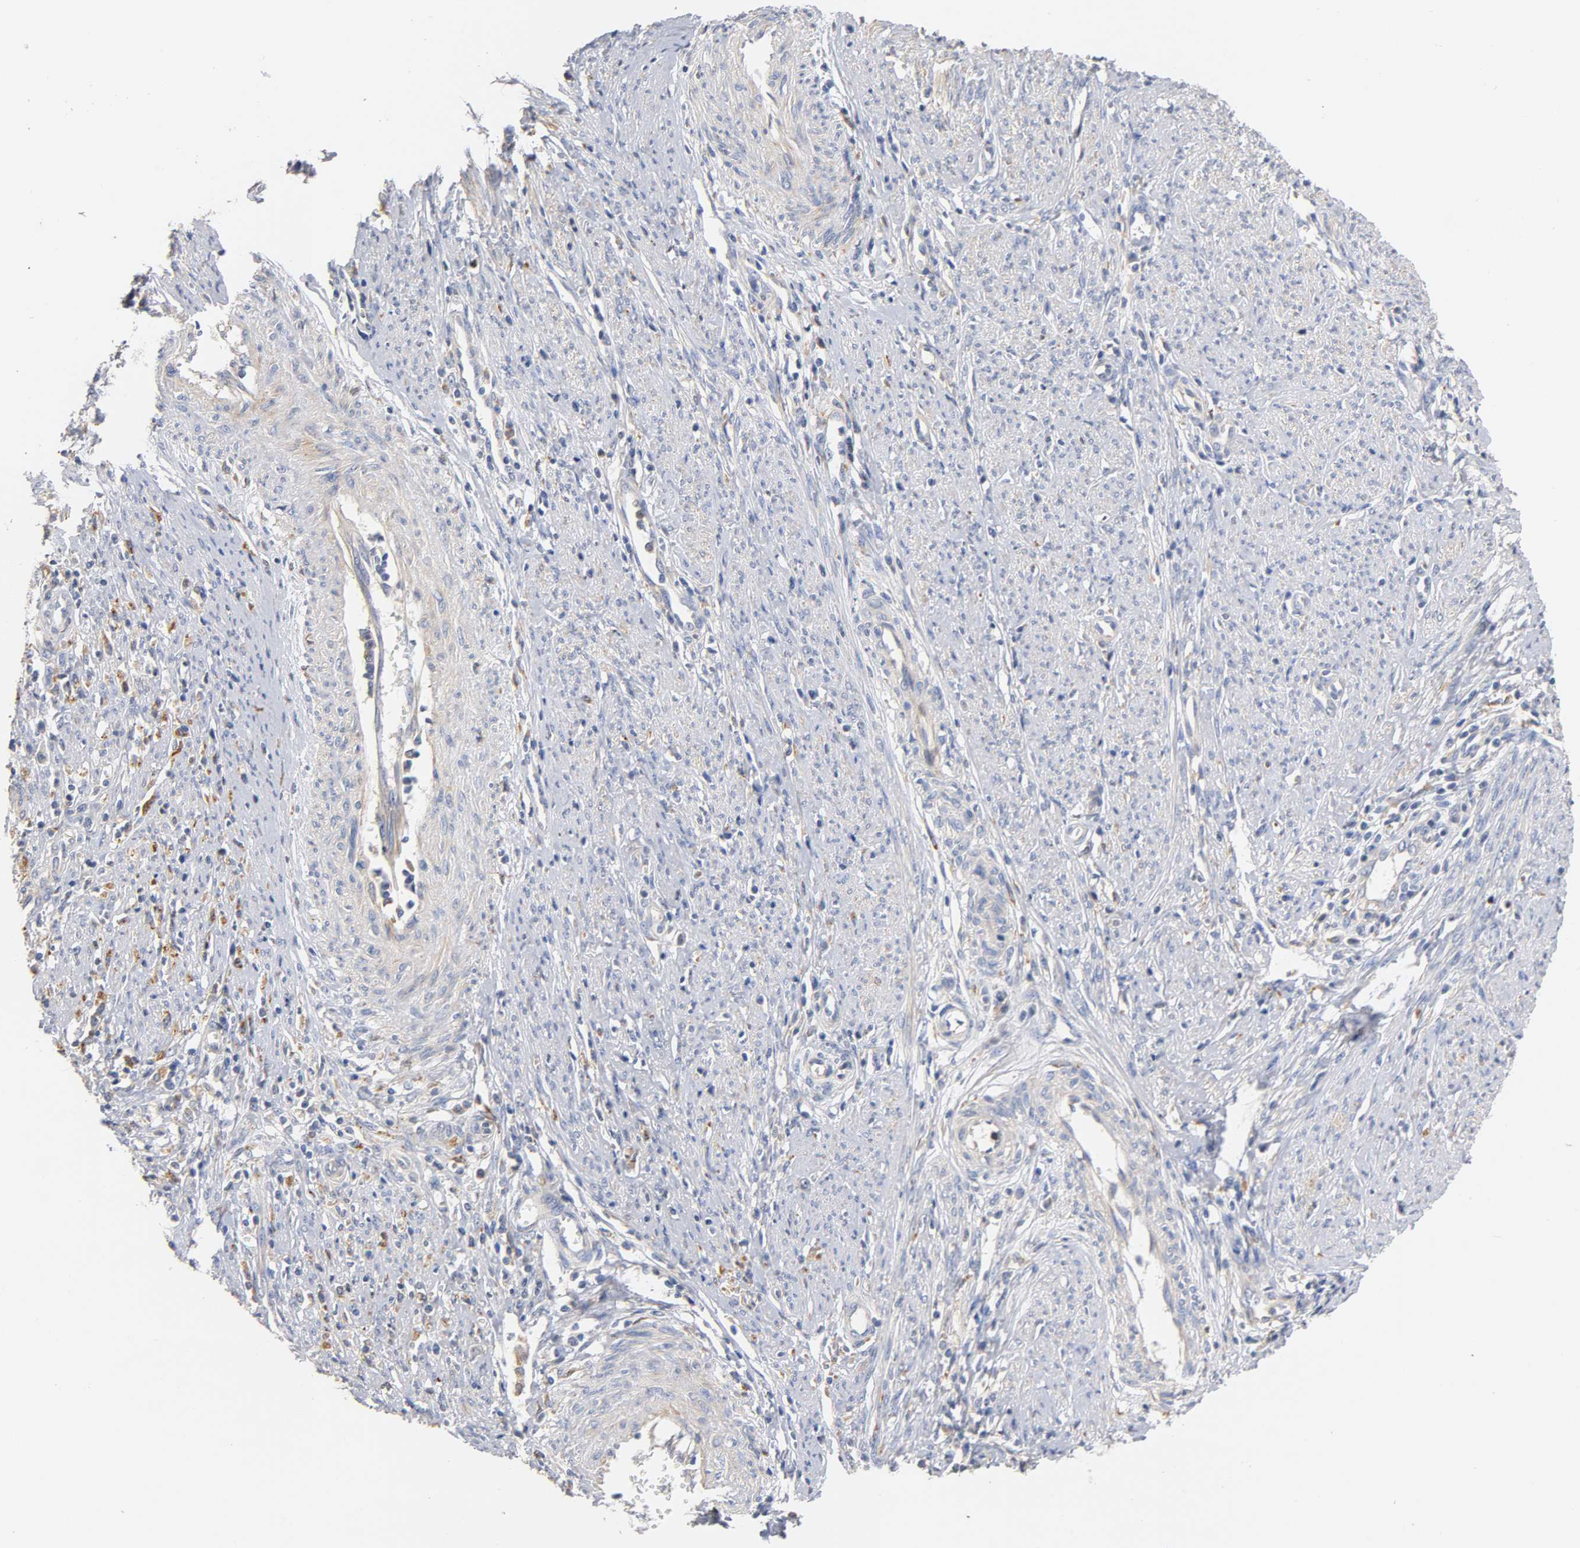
{"staining": {"intensity": "negative", "quantity": "none", "location": "none"}, "tissue": "cervical cancer", "cell_type": "Tumor cells", "image_type": "cancer", "snomed": [{"axis": "morphology", "description": "Adenocarcinoma, NOS"}, {"axis": "topography", "description": "Cervix"}], "caption": "Cervical adenocarcinoma stained for a protein using immunohistochemistry shows no expression tumor cells.", "gene": "SEMA5A", "patient": {"sex": "female", "age": 36}}